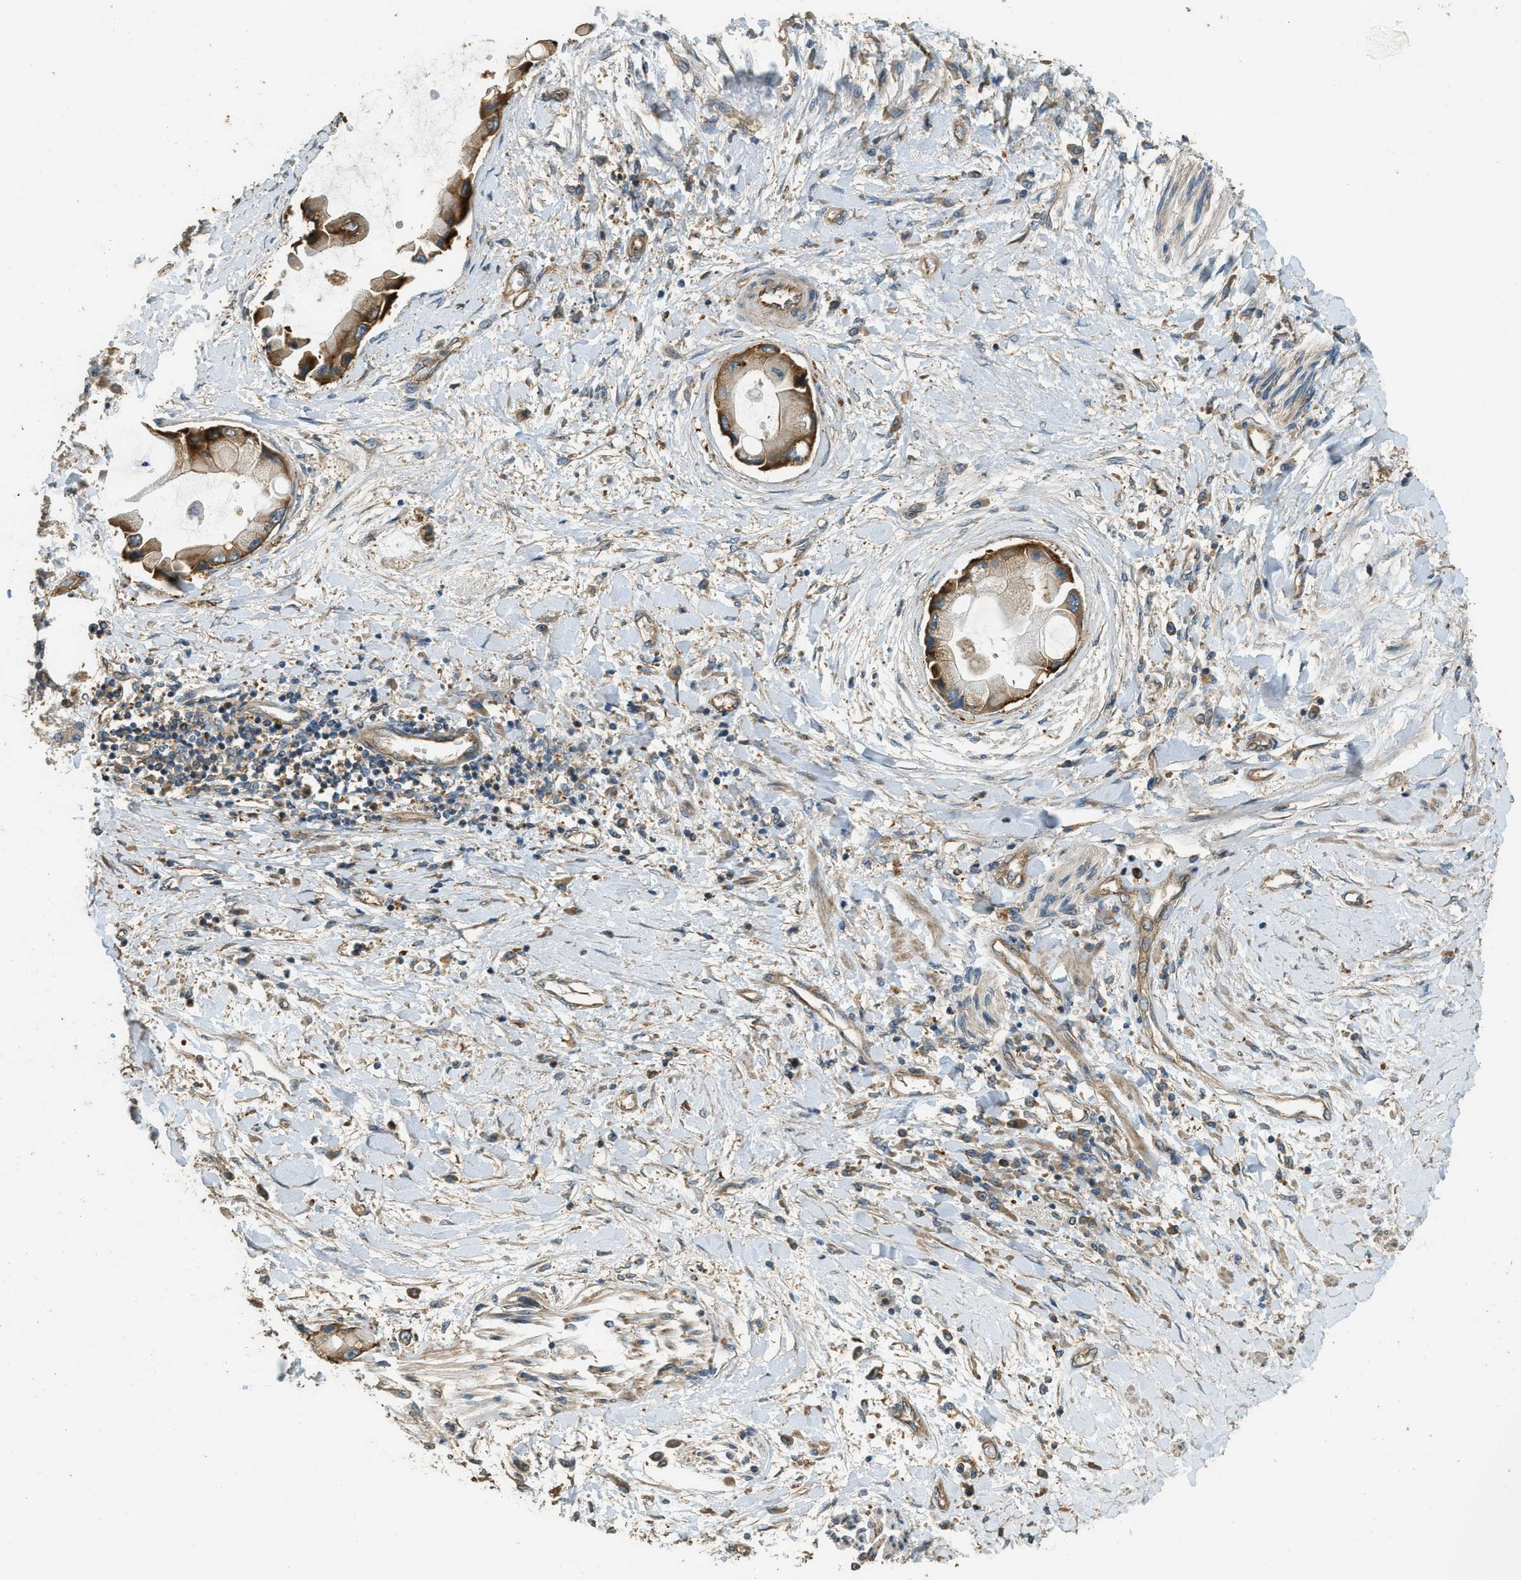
{"staining": {"intensity": "moderate", "quantity": ">75%", "location": "cytoplasmic/membranous"}, "tissue": "liver cancer", "cell_type": "Tumor cells", "image_type": "cancer", "snomed": [{"axis": "morphology", "description": "Cholangiocarcinoma"}, {"axis": "topography", "description": "Liver"}], "caption": "This photomicrograph exhibits liver cancer stained with immunohistochemistry (IHC) to label a protein in brown. The cytoplasmic/membranous of tumor cells show moderate positivity for the protein. Nuclei are counter-stained blue.", "gene": "MARS1", "patient": {"sex": "male", "age": 50}}